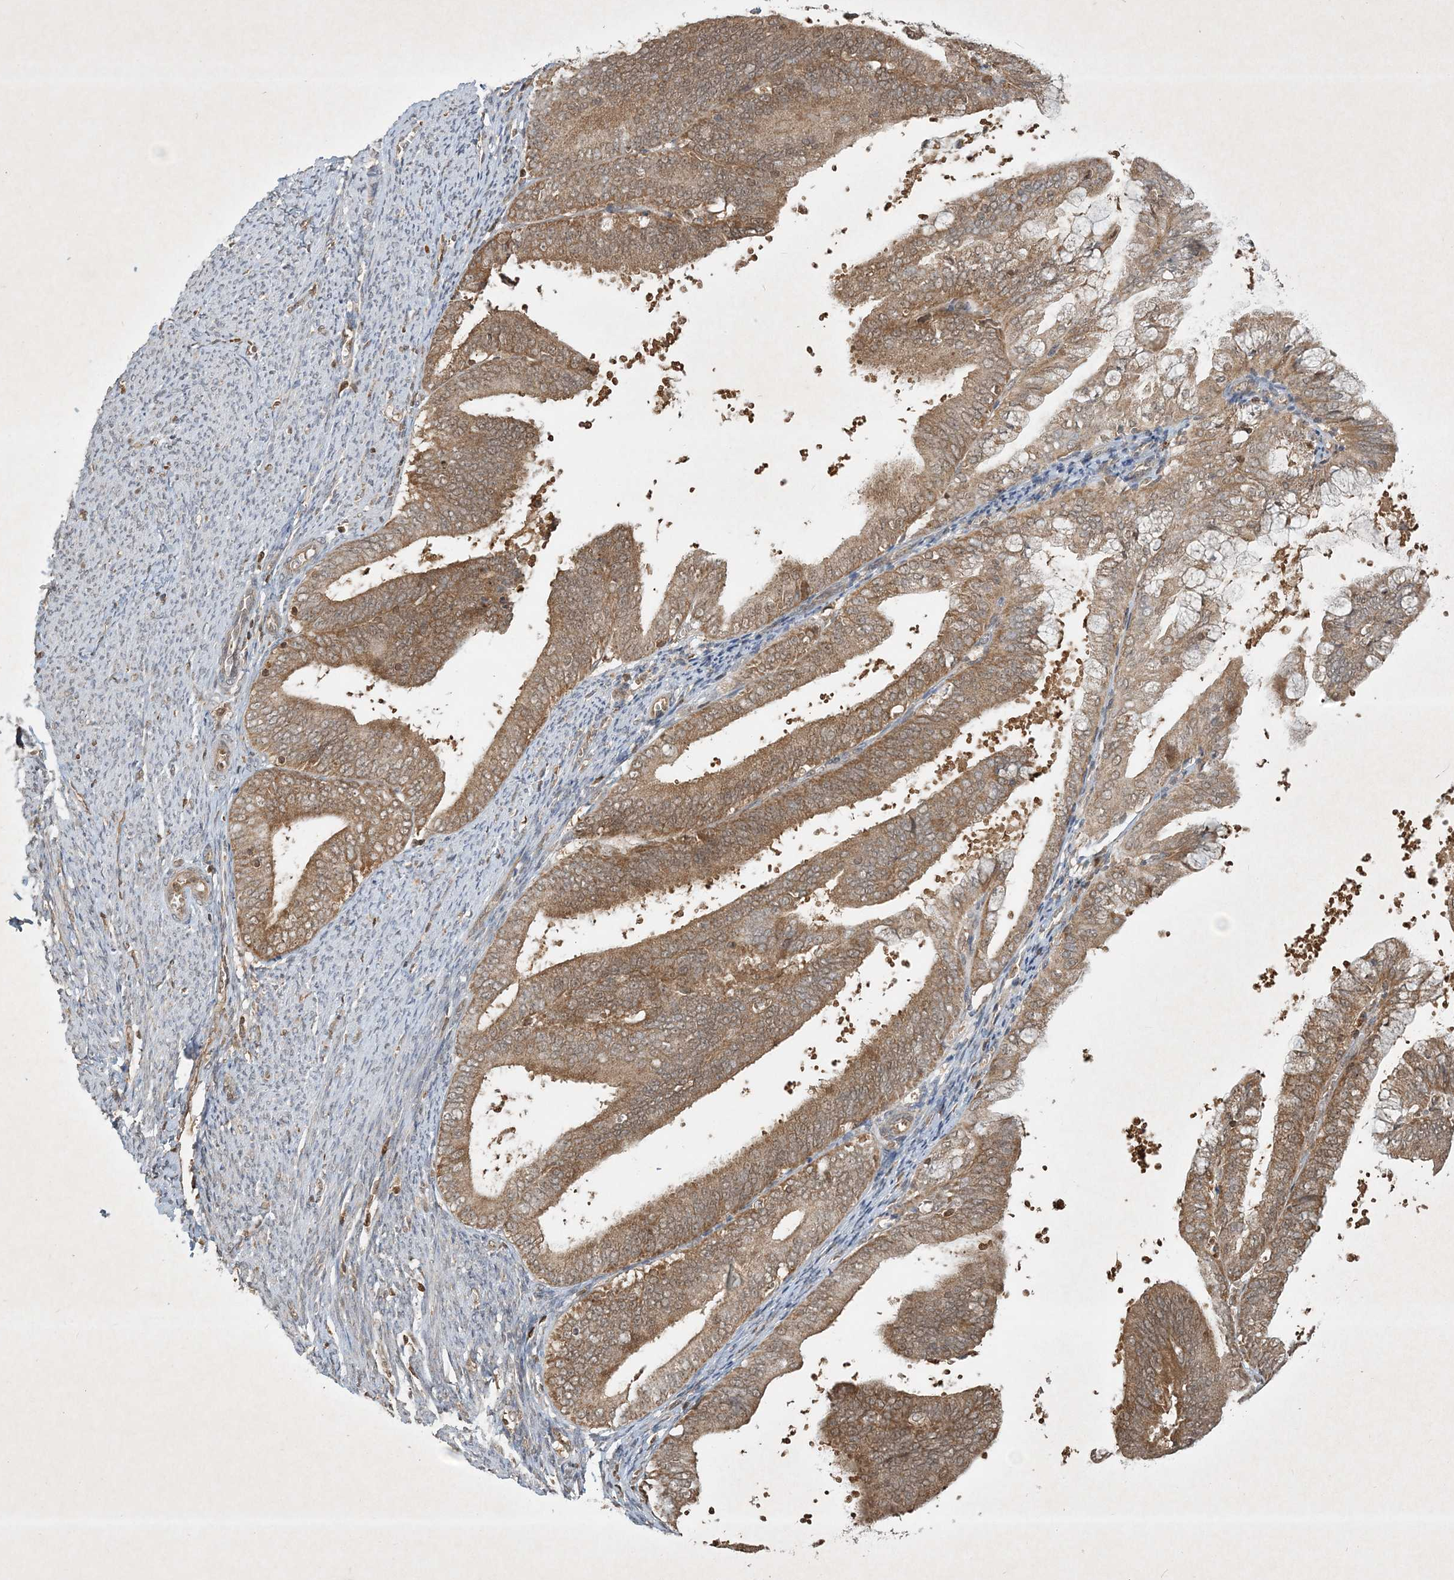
{"staining": {"intensity": "moderate", "quantity": ">75%", "location": "cytoplasmic/membranous"}, "tissue": "endometrial cancer", "cell_type": "Tumor cells", "image_type": "cancer", "snomed": [{"axis": "morphology", "description": "Adenocarcinoma, NOS"}, {"axis": "topography", "description": "Endometrium"}], "caption": "IHC (DAB) staining of adenocarcinoma (endometrial) demonstrates moderate cytoplasmic/membranous protein expression in approximately >75% of tumor cells.", "gene": "PLTP", "patient": {"sex": "female", "age": 63}}